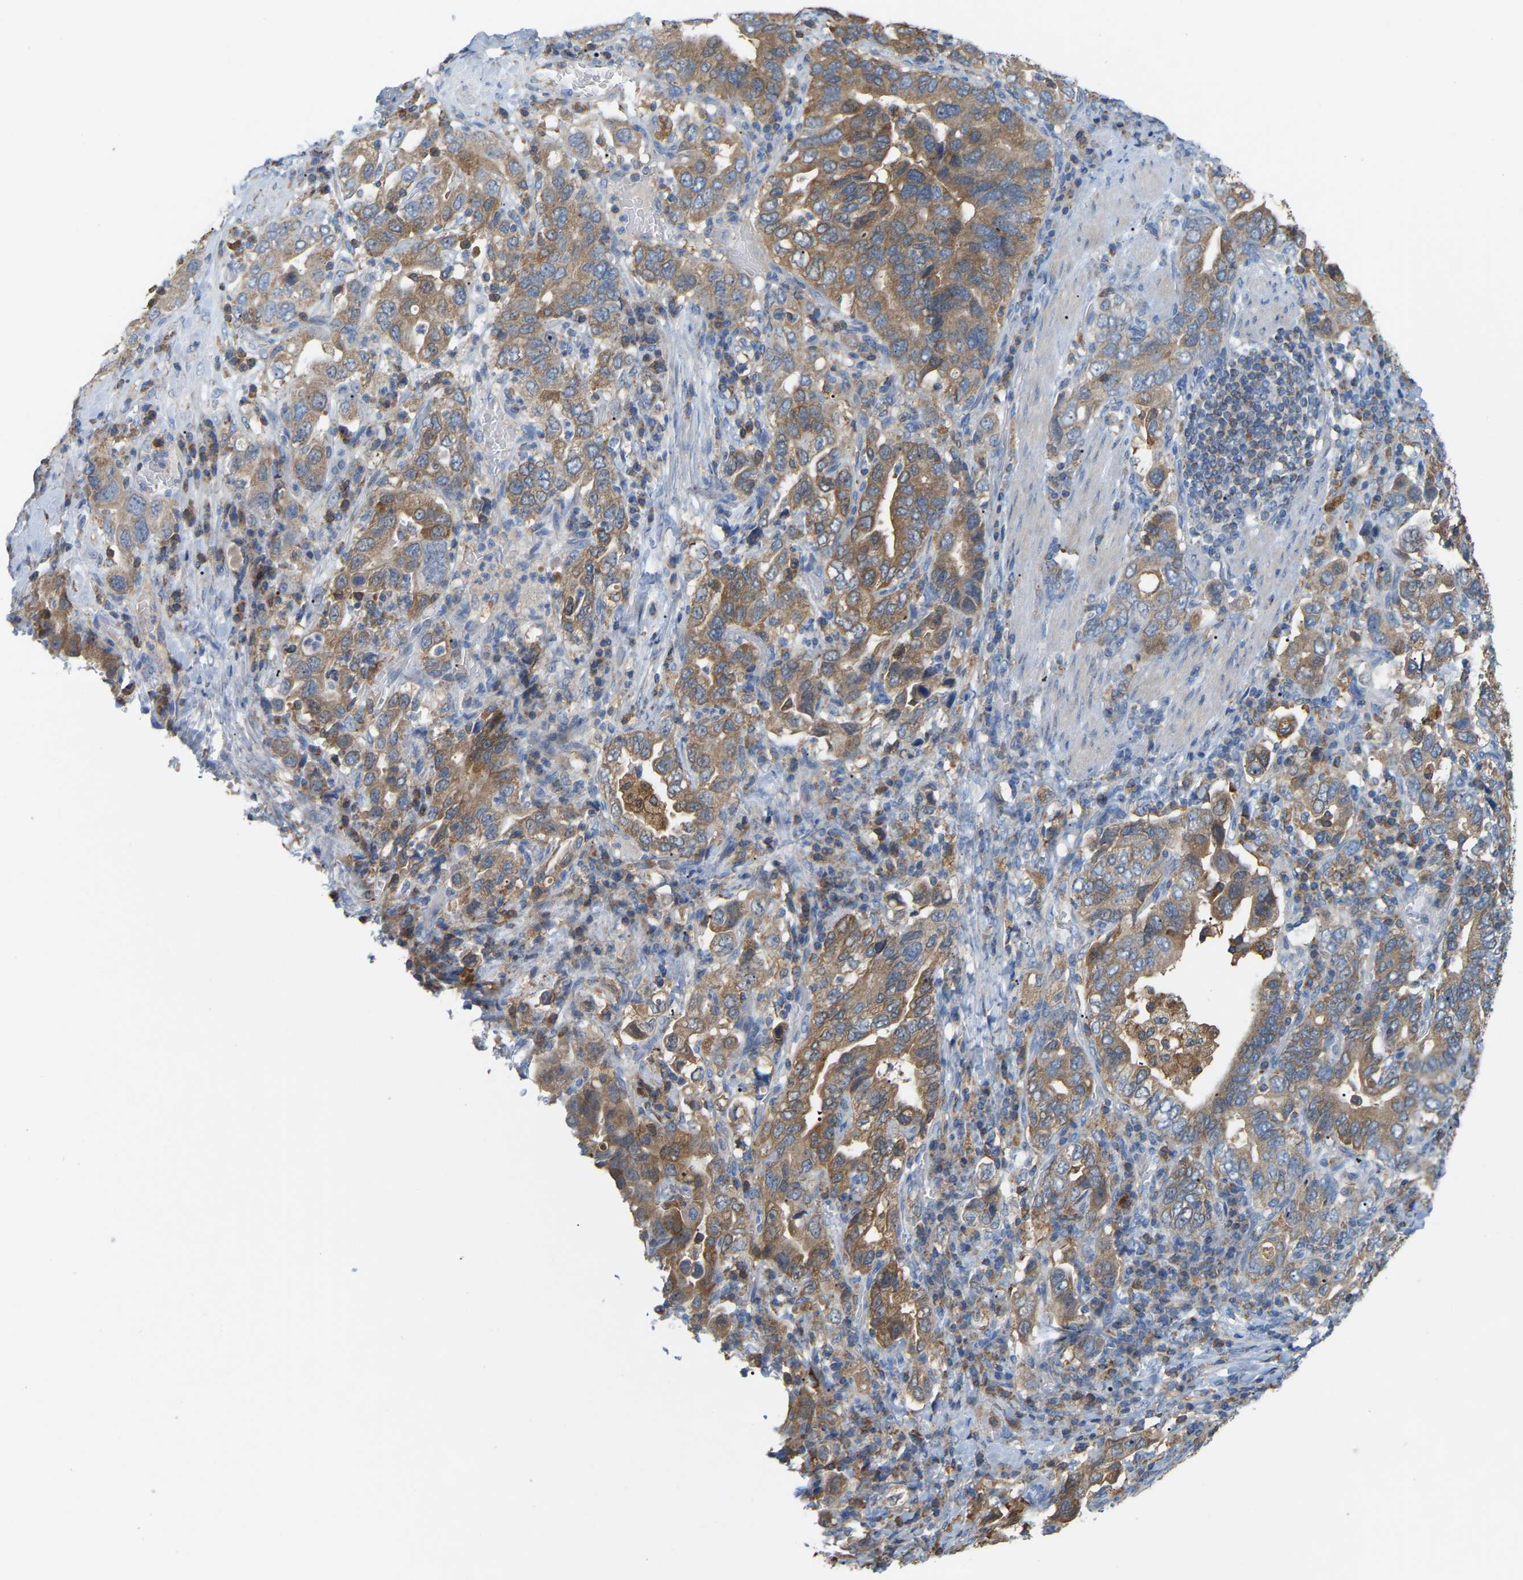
{"staining": {"intensity": "moderate", "quantity": ">75%", "location": "cytoplasmic/membranous"}, "tissue": "stomach cancer", "cell_type": "Tumor cells", "image_type": "cancer", "snomed": [{"axis": "morphology", "description": "Adenocarcinoma, NOS"}, {"axis": "topography", "description": "Stomach, upper"}], "caption": "Human adenocarcinoma (stomach) stained with a brown dye displays moderate cytoplasmic/membranous positive staining in approximately >75% of tumor cells.", "gene": "CROT", "patient": {"sex": "male", "age": 62}}